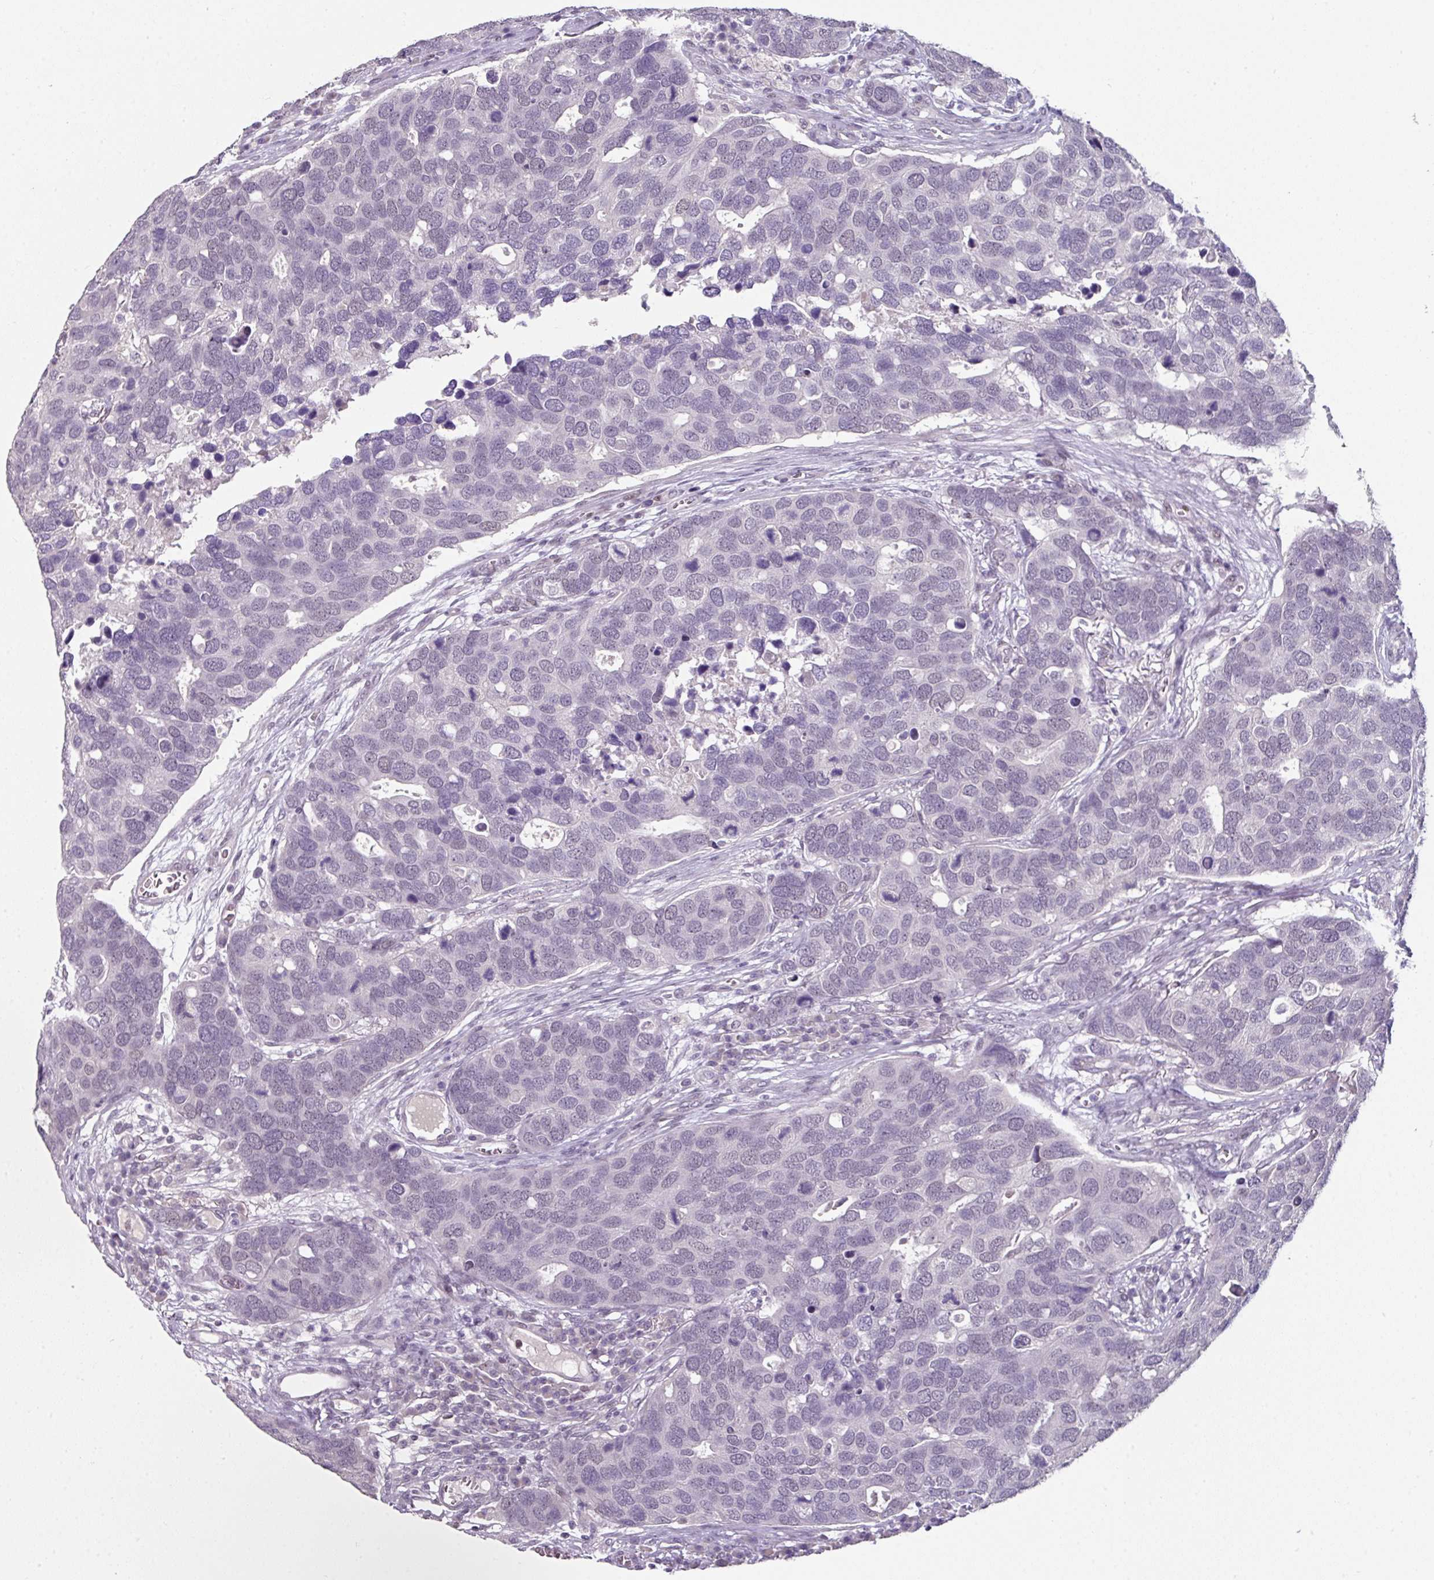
{"staining": {"intensity": "weak", "quantity": "<25%", "location": "nuclear"}, "tissue": "breast cancer", "cell_type": "Tumor cells", "image_type": "cancer", "snomed": [{"axis": "morphology", "description": "Duct carcinoma"}, {"axis": "topography", "description": "Breast"}], "caption": "Immunohistochemistry (IHC) of breast infiltrating ductal carcinoma shows no staining in tumor cells. The staining was performed using DAB (3,3'-diaminobenzidine) to visualize the protein expression in brown, while the nuclei were stained in blue with hematoxylin (Magnification: 20x).", "gene": "ELK1", "patient": {"sex": "female", "age": 83}}